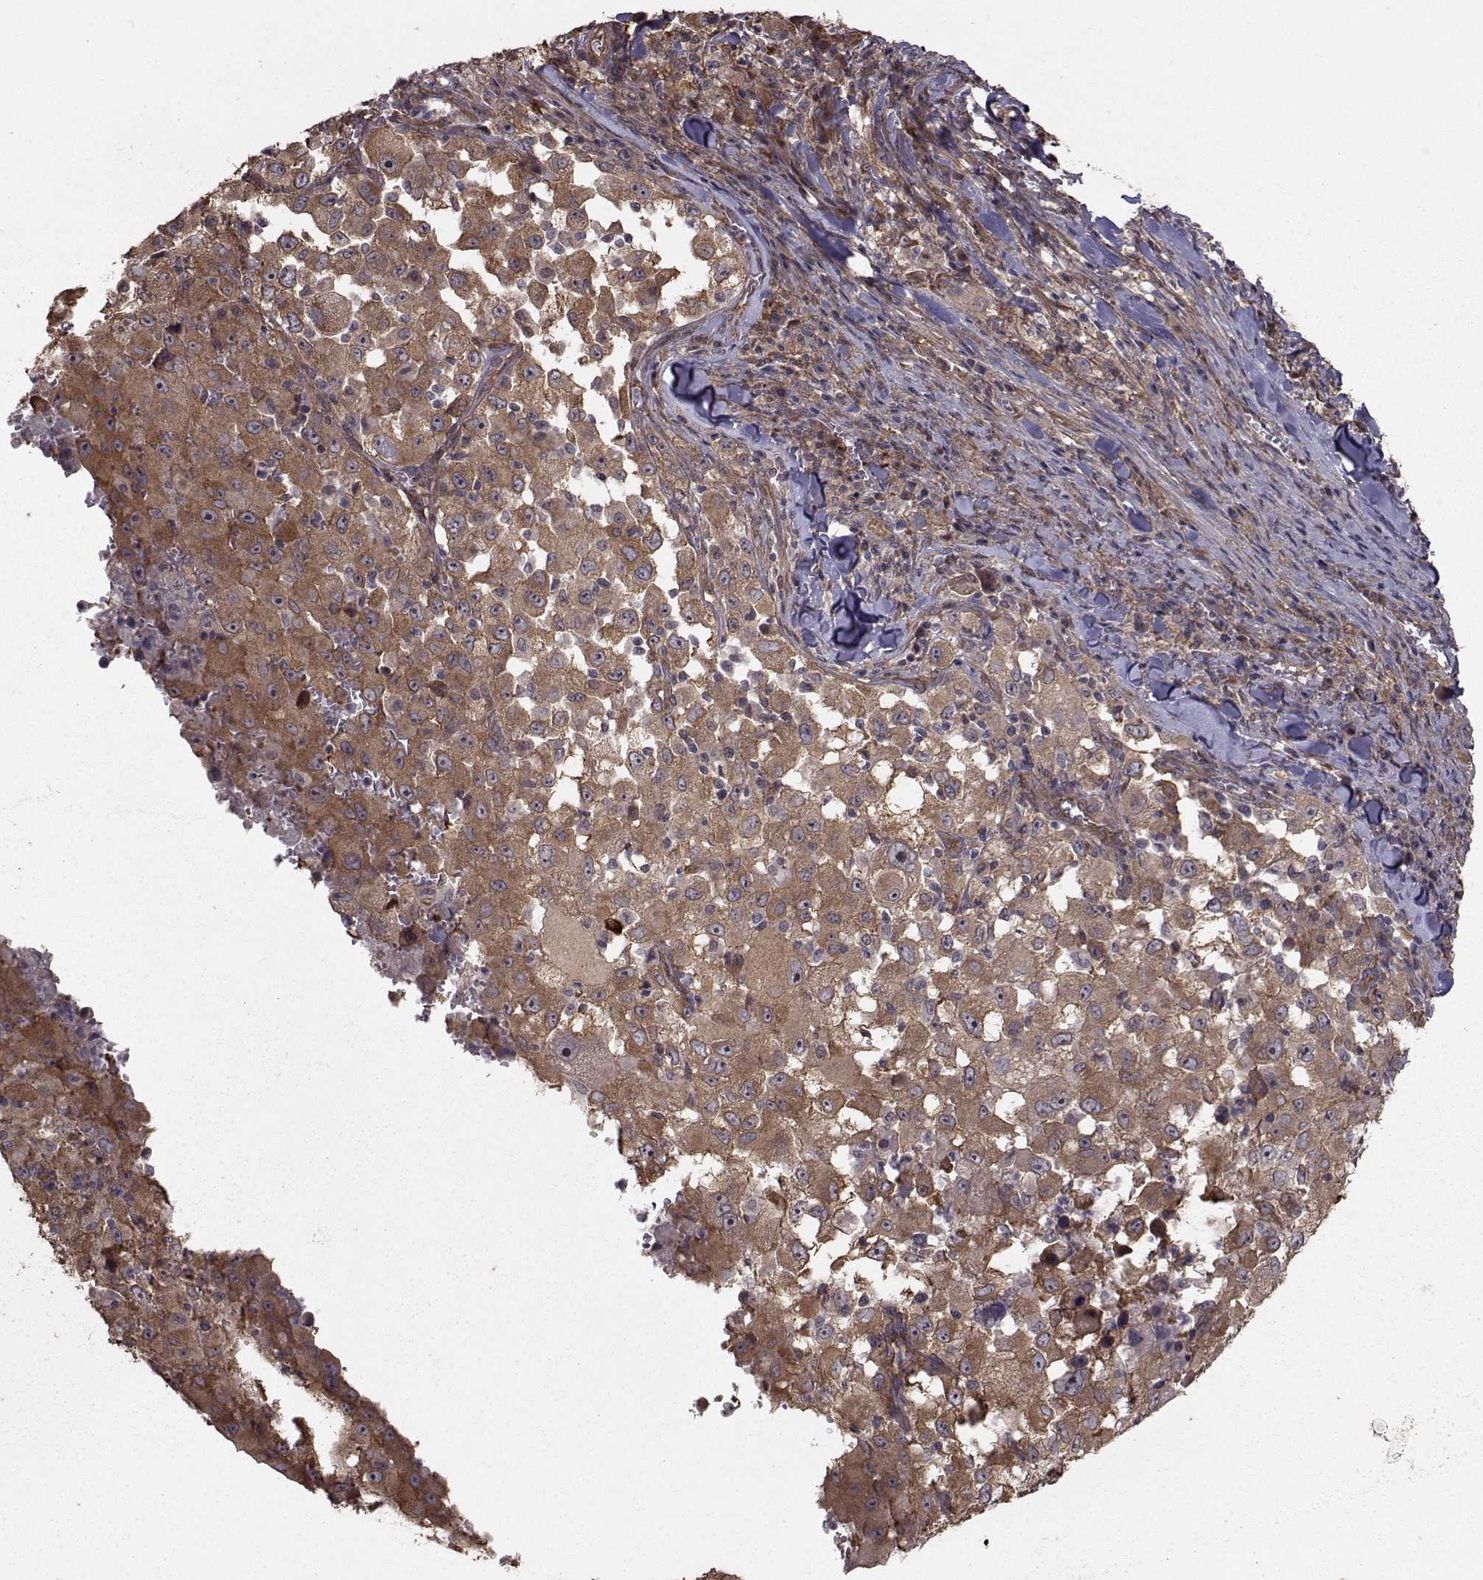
{"staining": {"intensity": "moderate", "quantity": ">75%", "location": "cytoplasmic/membranous"}, "tissue": "melanoma", "cell_type": "Tumor cells", "image_type": "cancer", "snomed": [{"axis": "morphology", "description": "Malignant melanoma, Metastatic site"}, {"axis": "topography", "description": "Soft tissue"}], "caption": "A photomicrograph showing moderate cytoplasmic/membranous positivity in approximately >75% of tumor cells in melanoma, as visualized by brown immunohistochemical staining.", "gene": "TRIP10", "patient": {"sex": "male", "age": 50}}